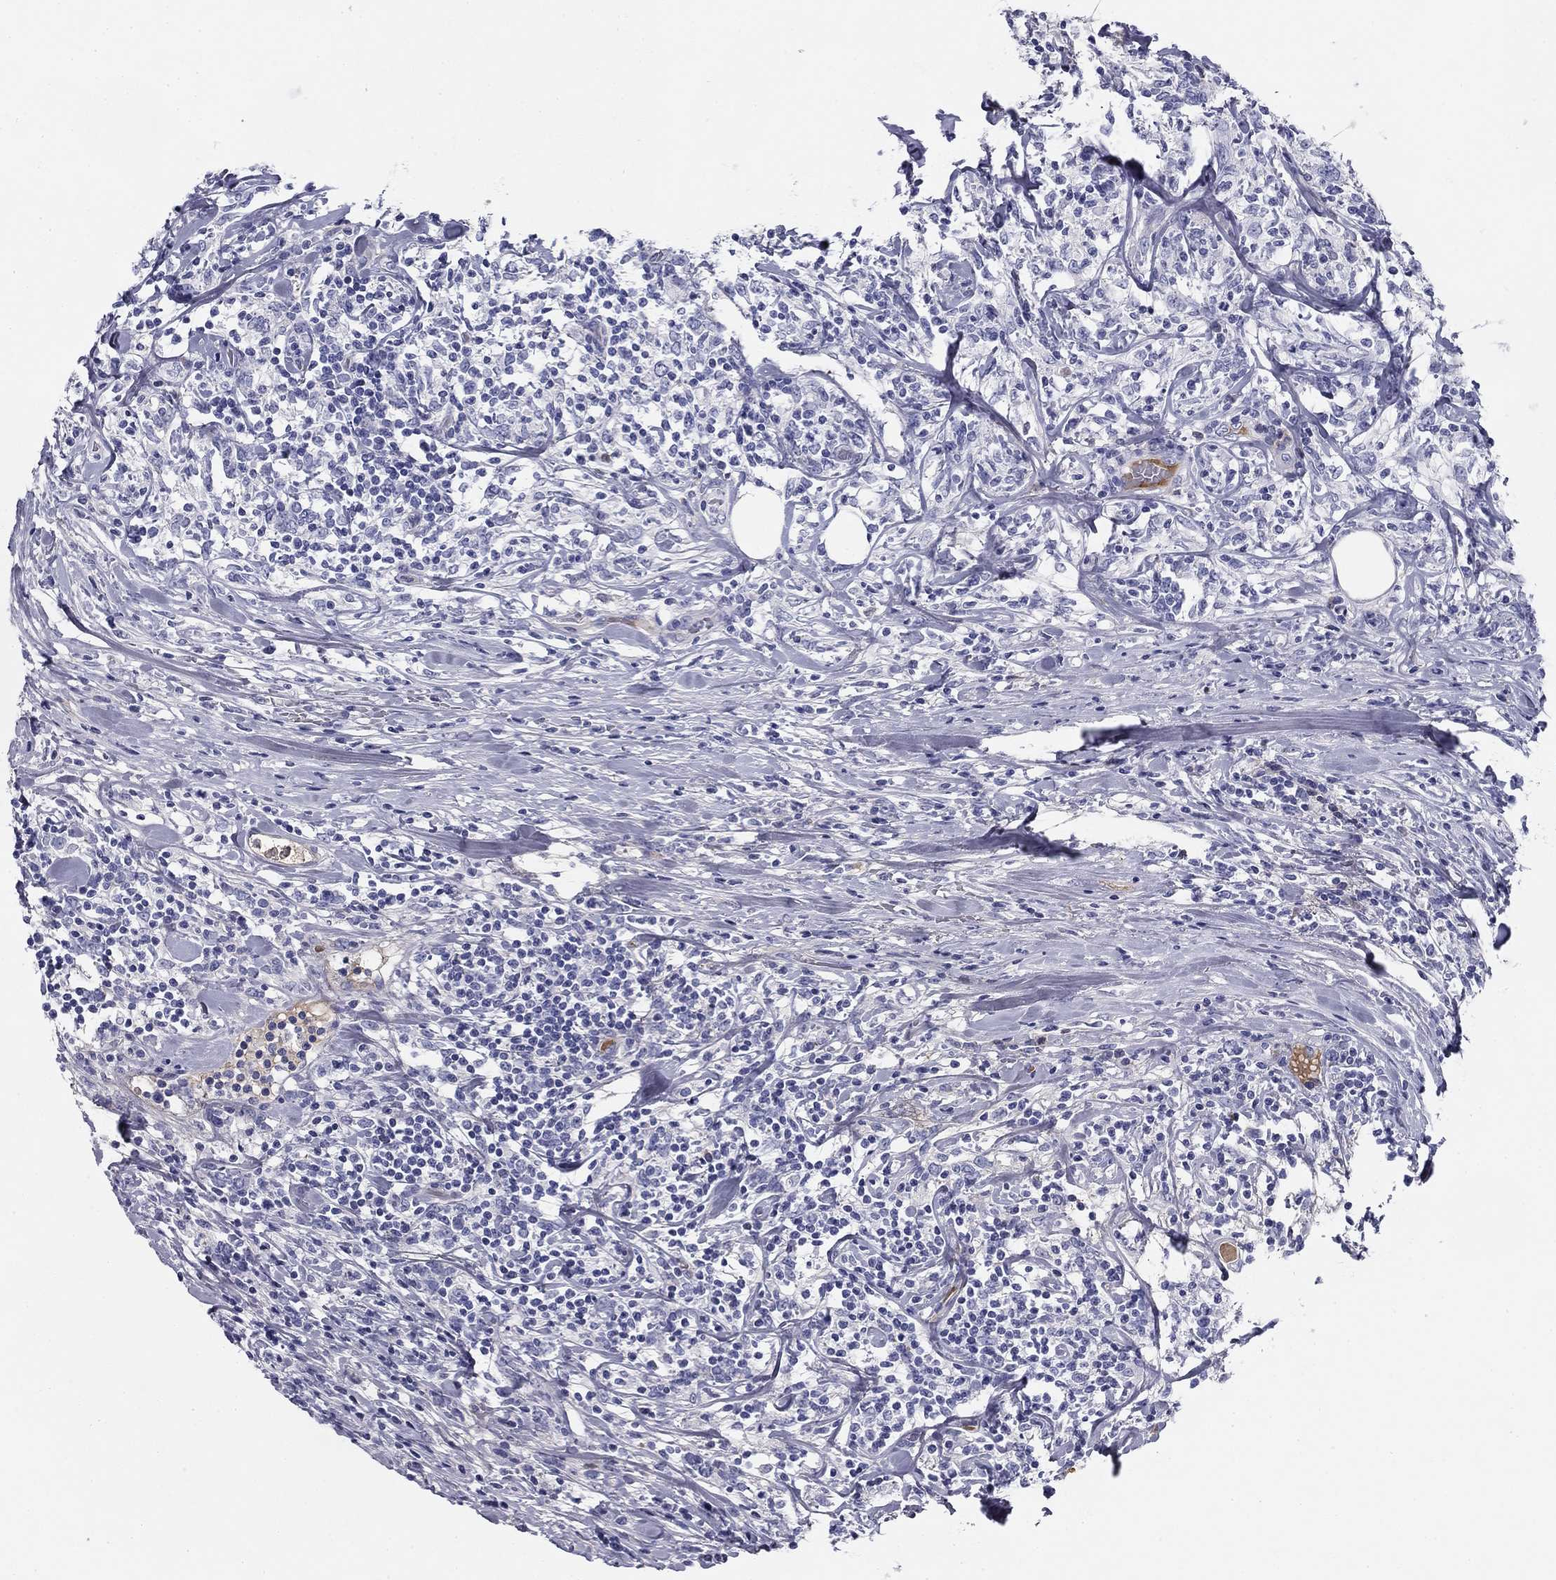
{"staining": {"intensity": "negative", "quantity": "none", "location": "none"}, "tissue": "lymphoma", "cell_type": "Tumor cells", "image_type": "cancer", "snomed": [{"axis": "morphology", "description": "Malignant lymphoma, non-Hodgkin's type, High grade"}, {"axis": "topography", "description": "Lymph node"}], "caption": "Malignant lymphoma, non-Hodgkin's type (high-grade) was stained to show a protein in brown. There is no significant staining in tumor cells.", "gene": "CPLX4", "patient": {"sex": "female", "age": 84}}